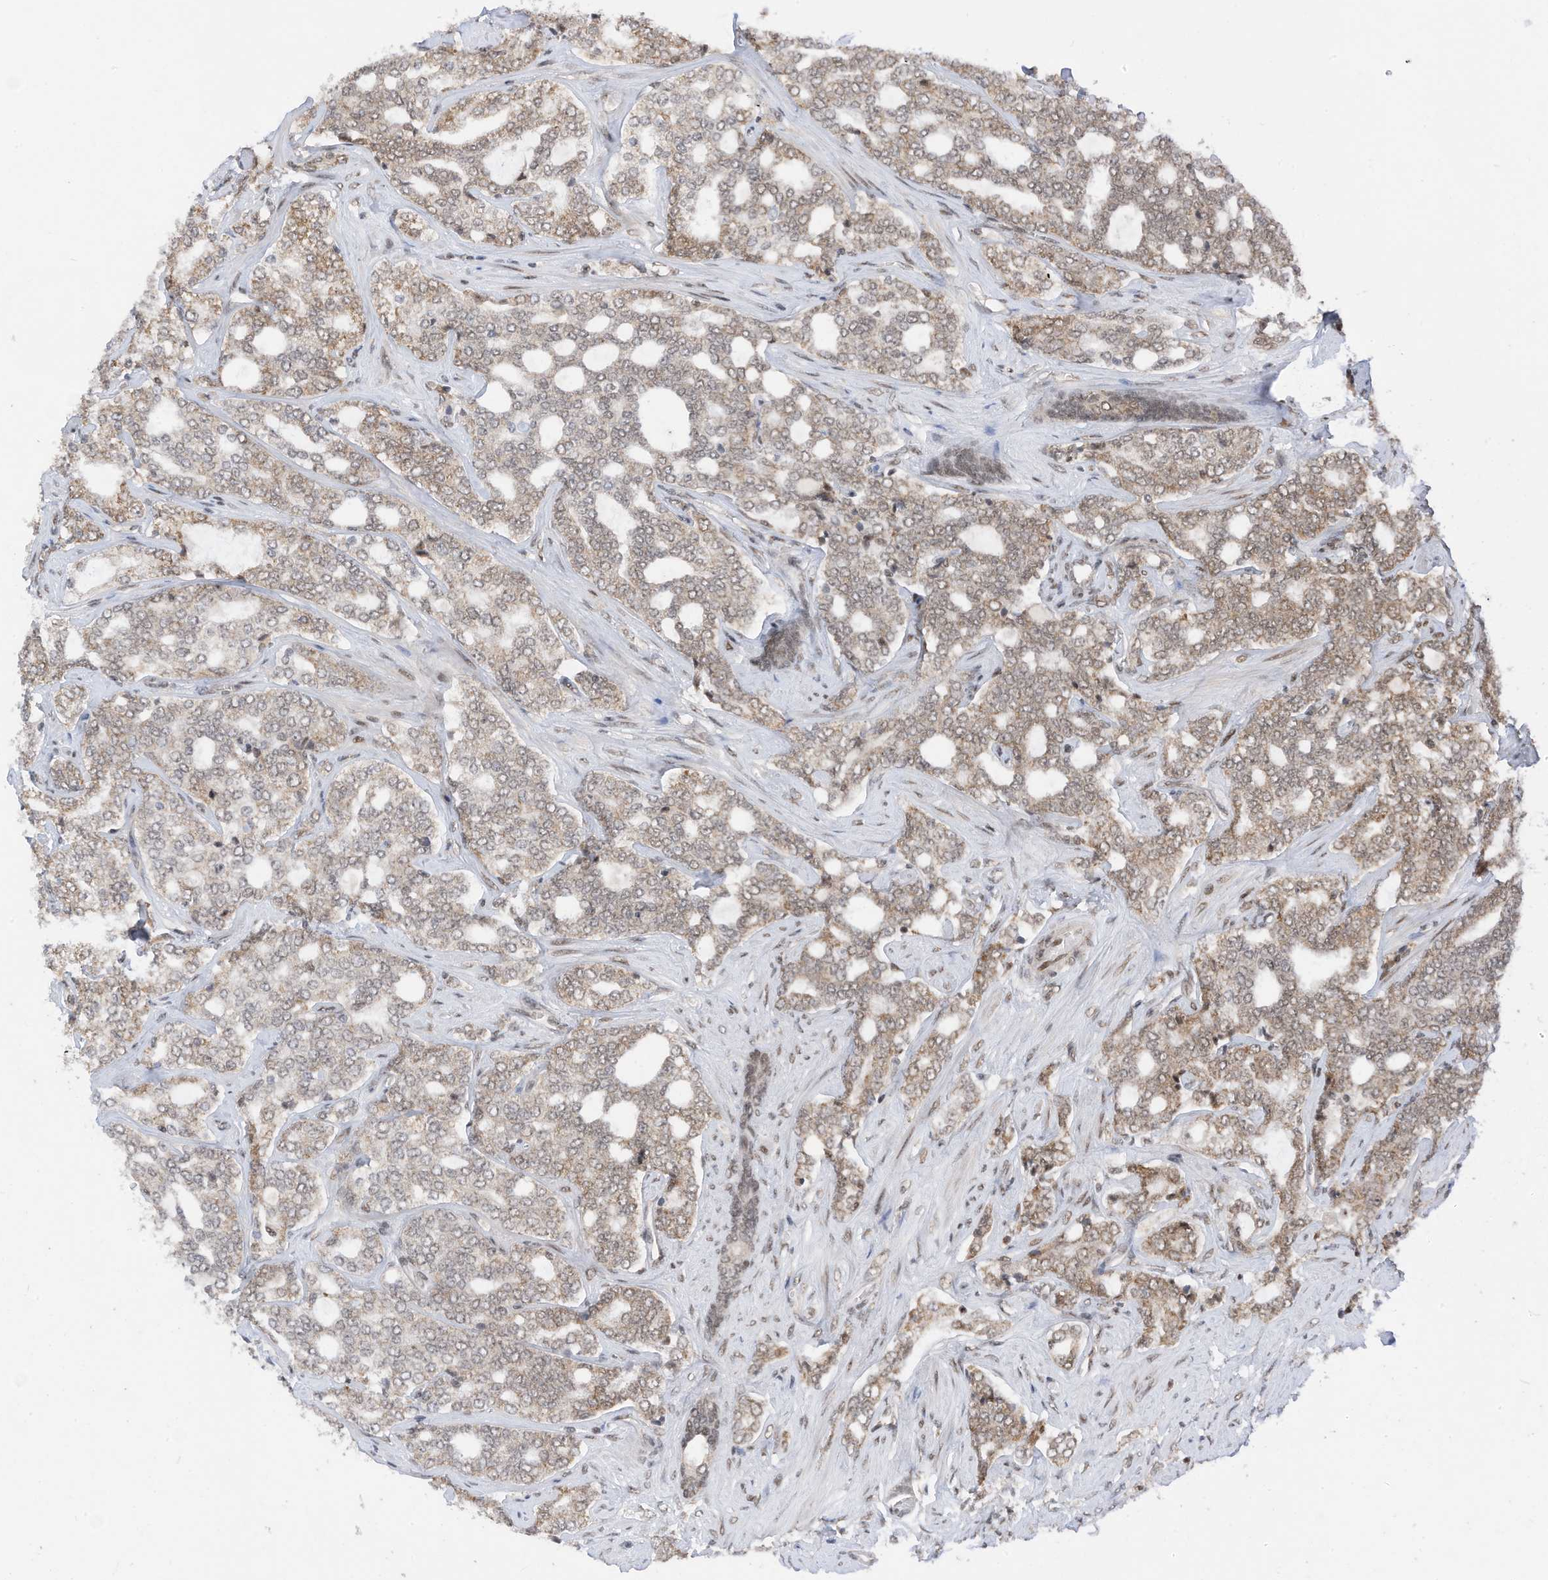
{"staining": {"intensity": "weak", "quantity": "<25%", "location": "cytoplasmic/membranous"}, "tissue": "prostate cancer", "cell_type": "Tumor cells", "image_type": "cancer", "snomed": [{"axis": "morphology", "description": "Adenocarcinoma, High grade"}, {"axis": "topography", "description": "Prostate"}], "caption": "DAB (3,3'-diaminobenzidine) immunohistochemical staining of human prostate cancer (high-grade adenocarcinoma) displays no significant expression in tumor cells. The staining is performed using DAB brown chromogen with nuclei counter-stained in using hematoxylin.", "gene": "AURKAIP1", "patient": {"sex": "male", "age": 64}}